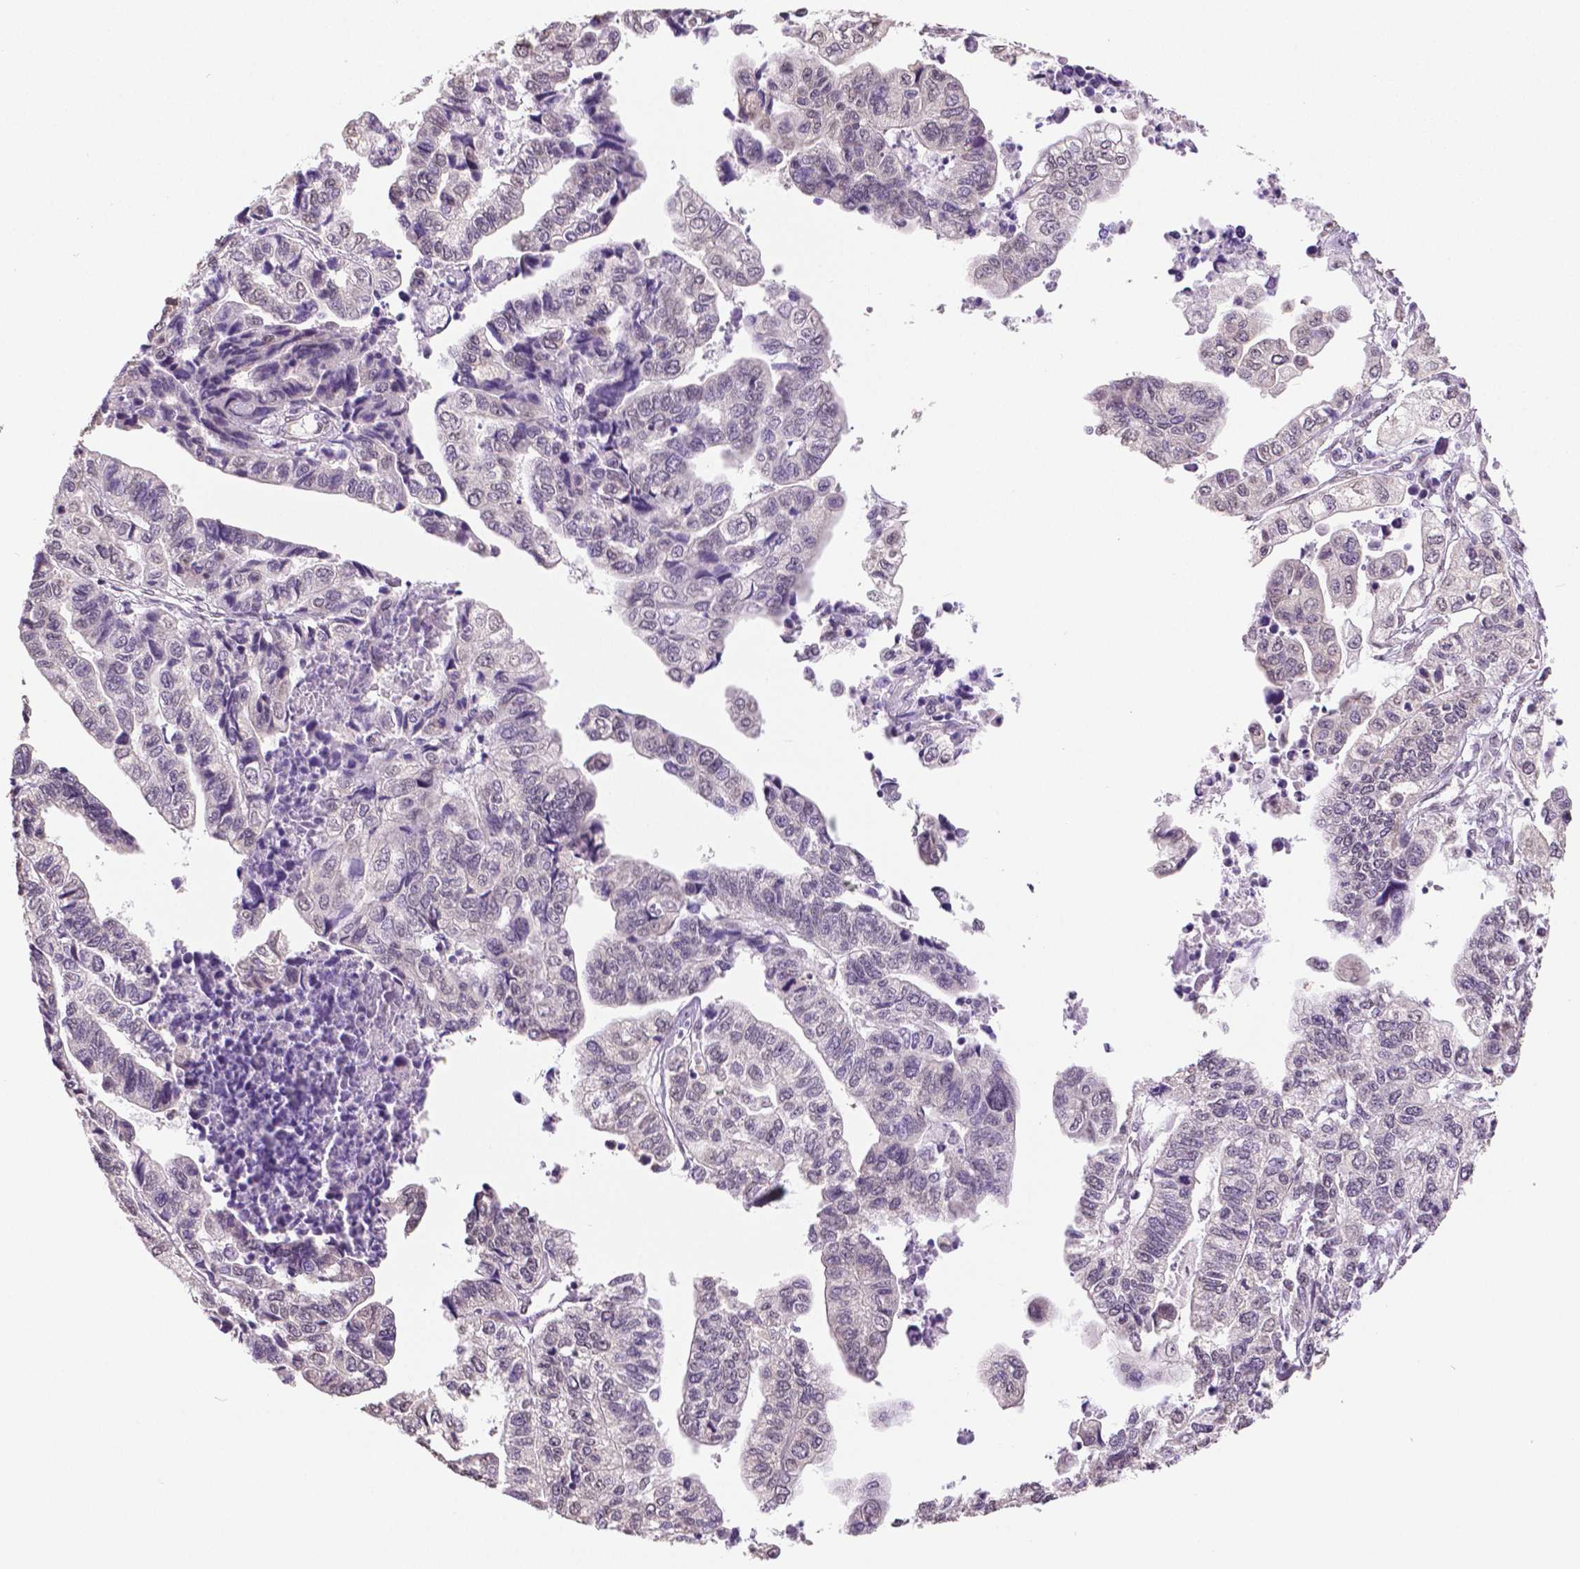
{"staining": {"intensity": "negative", "quantity": "none", "location": "none"}, "tissue": "stomach cancer", "cell_type": "Tumor cells", "image_type": "cancer", "snomed": [{"axis": "morphology", "description": "Adenocarcinoma, NOS"}, {"axis": "topography", "description": "Stomach, upper"}], "caption": "IHC photomicrograph of human stomach adenocarcinoma stained for a protein (brown), which reveals no positivity in tumor cells.", "gene": "IGF2BP1", "patient": {"sex": "female", "age": 67}}